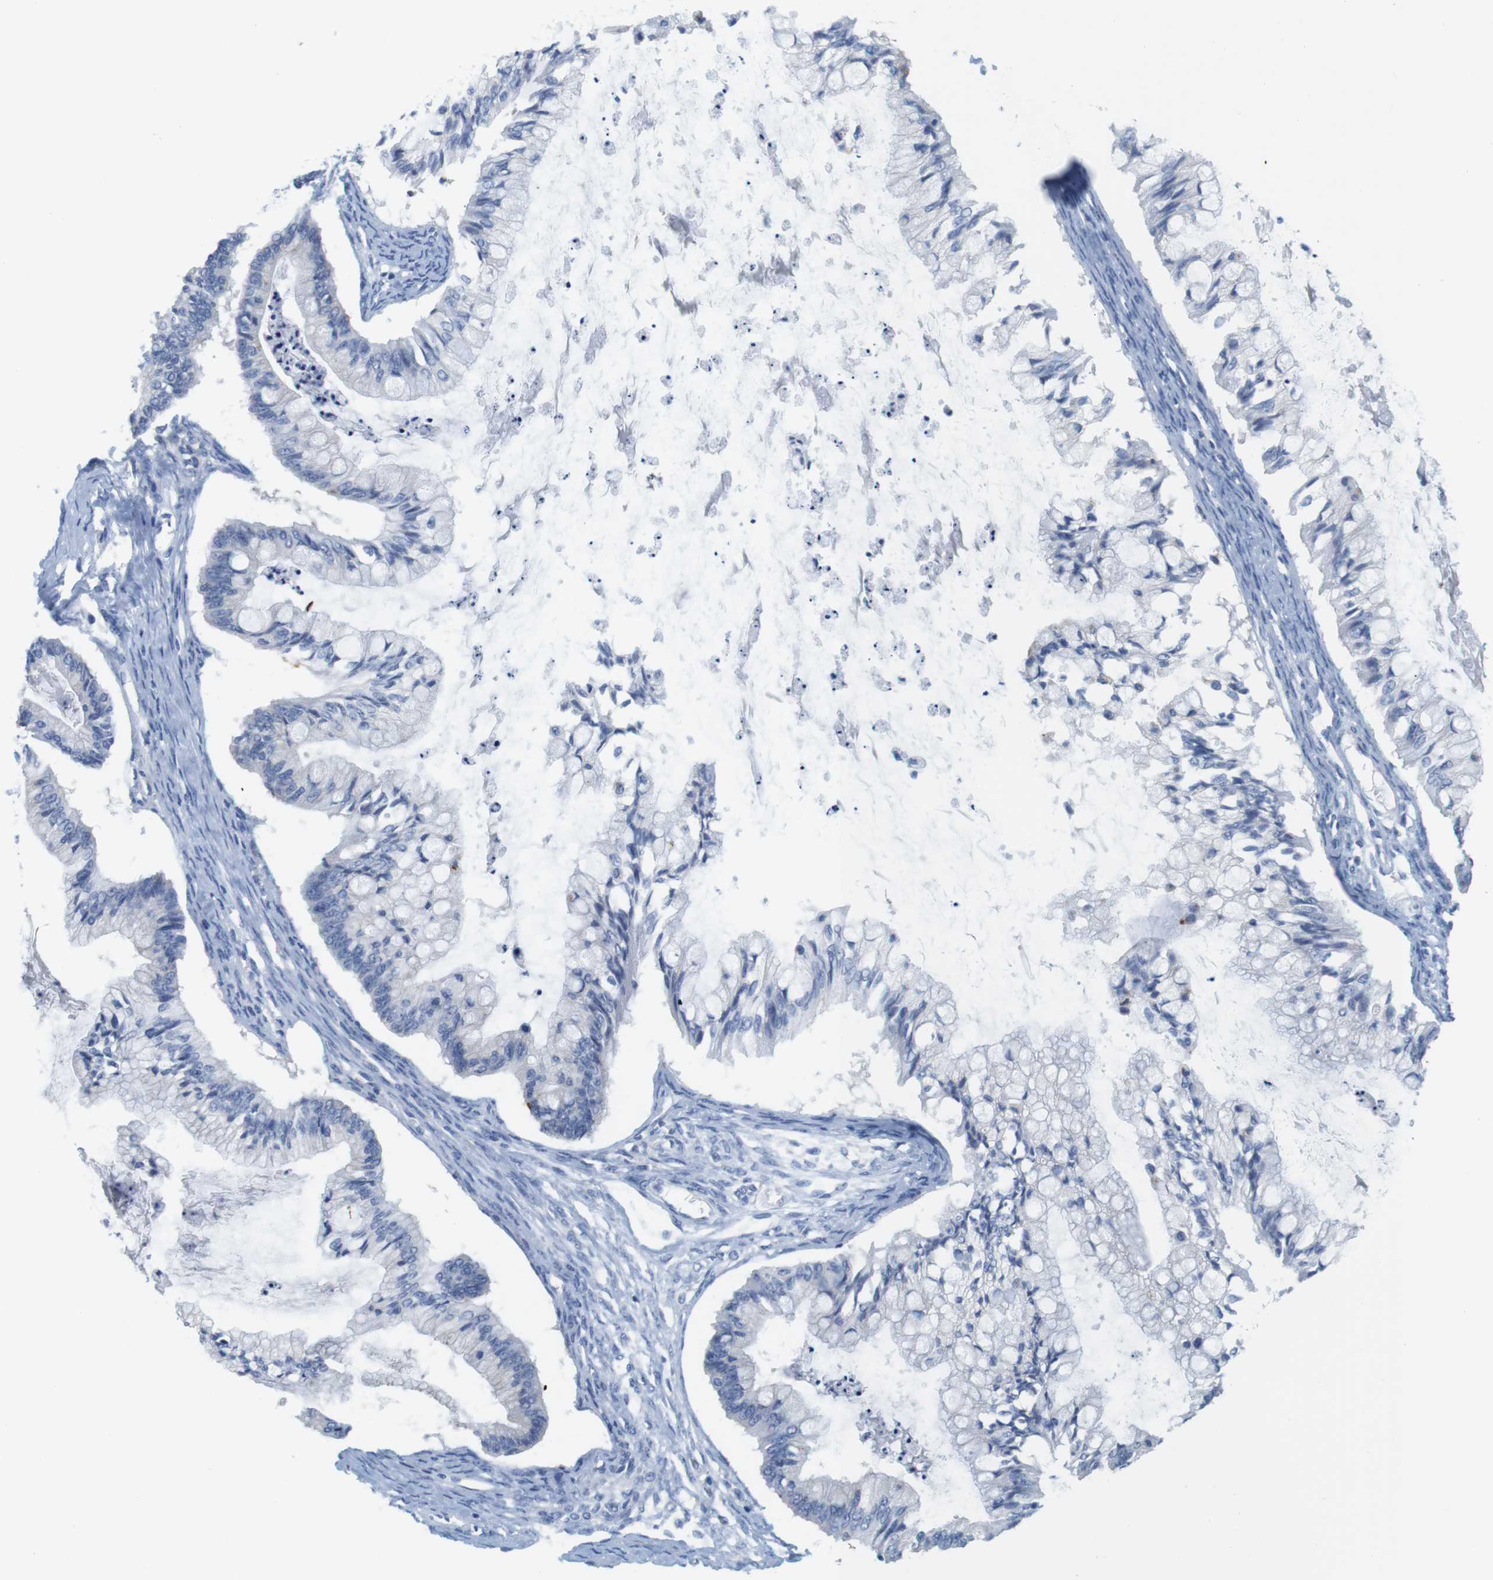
{"staining": {"intensity": "negative", "quantity": "none", "location": "none"}, "tissue": "ovarian cancer", "cell_type": "Tumor cells", "image_type": "cancer", "snomed": [{"axis": "morphology", "description": "Cystadenocarcinoma, mucinous, NOS"}, {"axis": "topography", "description": "Ovary"}], "caption": "Protein analysis of ovarian cancer (mucinous cystadenocarcinoma) demonstrates no significant positivity in tumor cells.", "gene": "CNGA2", "patient": {"sex": "female", "age": 57}}